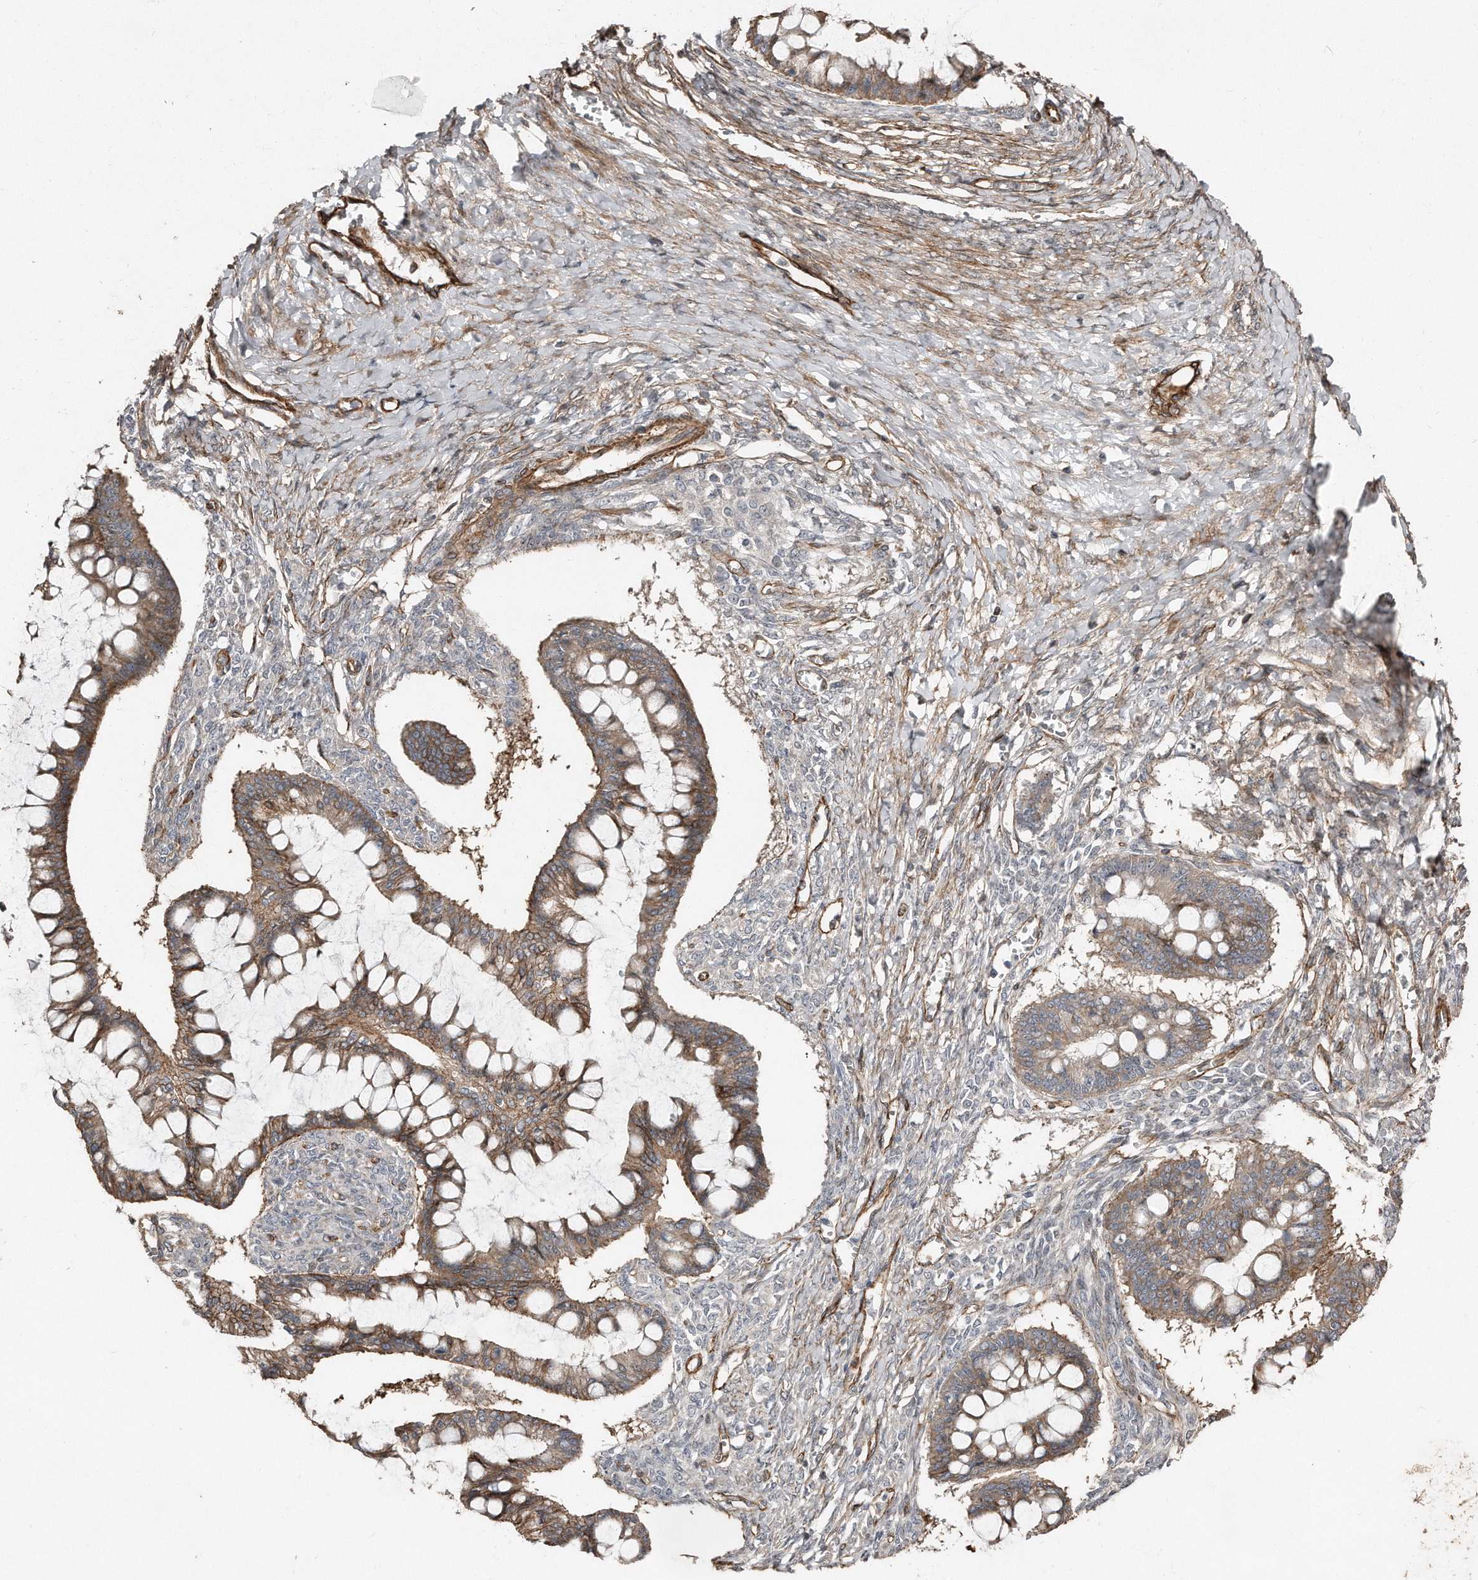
{"staining": {"intensity": "moderate", "quantity": ">75%", "location": "cytoplasmic/membranous"}, "tissue": "ovarian cancer", "cell_type": "Tumor cells", "image_type": "cancer", "snomed": [{"axis": "morphology", "description": "Cystadenocarcinoma, mucinous, NOS"}, {"axis": "topography", "description": "Ovary"}], "caption": "Tumor cells demonstrate medium levels of moderate cytoplasmic/membranous positivity in approximately >75% of cells in human ovarian cancer. (DAB (3,3'-diaminobenzidine) = brown stain, brightfield microscopy at high magnification).", "gene": "SNAP47", "patient": {"sex": "female", "age": 73}}